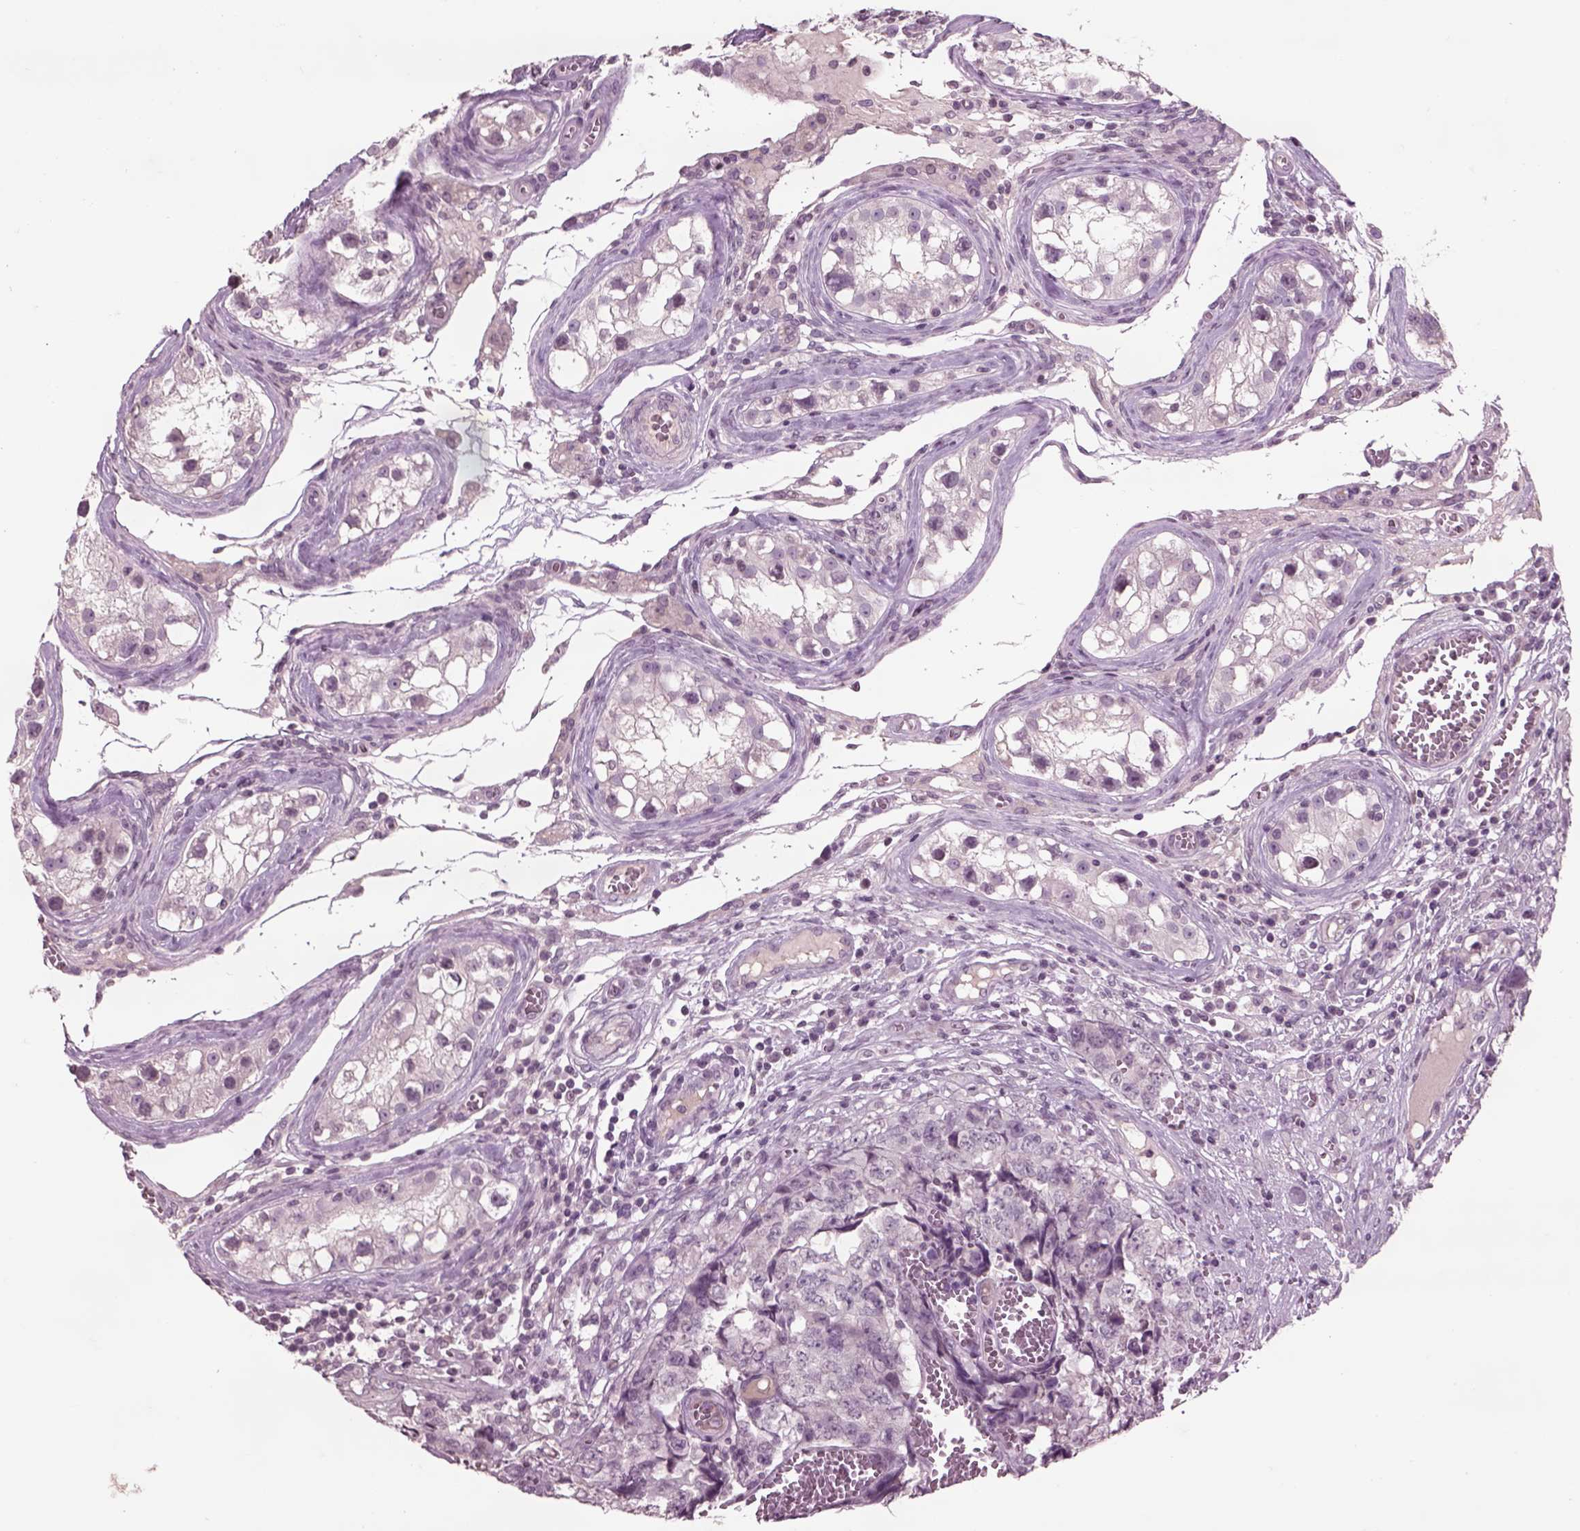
{"staining": {"intensity": "negative", "quantity": "none", "location": "none"}, "tissue": "testis cancer", "cell_type": "Tumor cells", "image_type": "cancer", "snomed": [{"axis": "morphology", "description": "Carcinoma, Embryonal, NOS"}, {"axis": "topography", "description": "Testis"}], "caption": "Immunohistochemistry (IHC) histopathology image of neoplastic tissue: testis embryonal carcinoma stained with DAB (3,3'-diaminobenzidine) reveals no significant protein expression in tumor cells. (IHC, brightfield microscopy, high magnification).", "gene": "CHGB", "patient": {"sex": "male", "age": 23}}